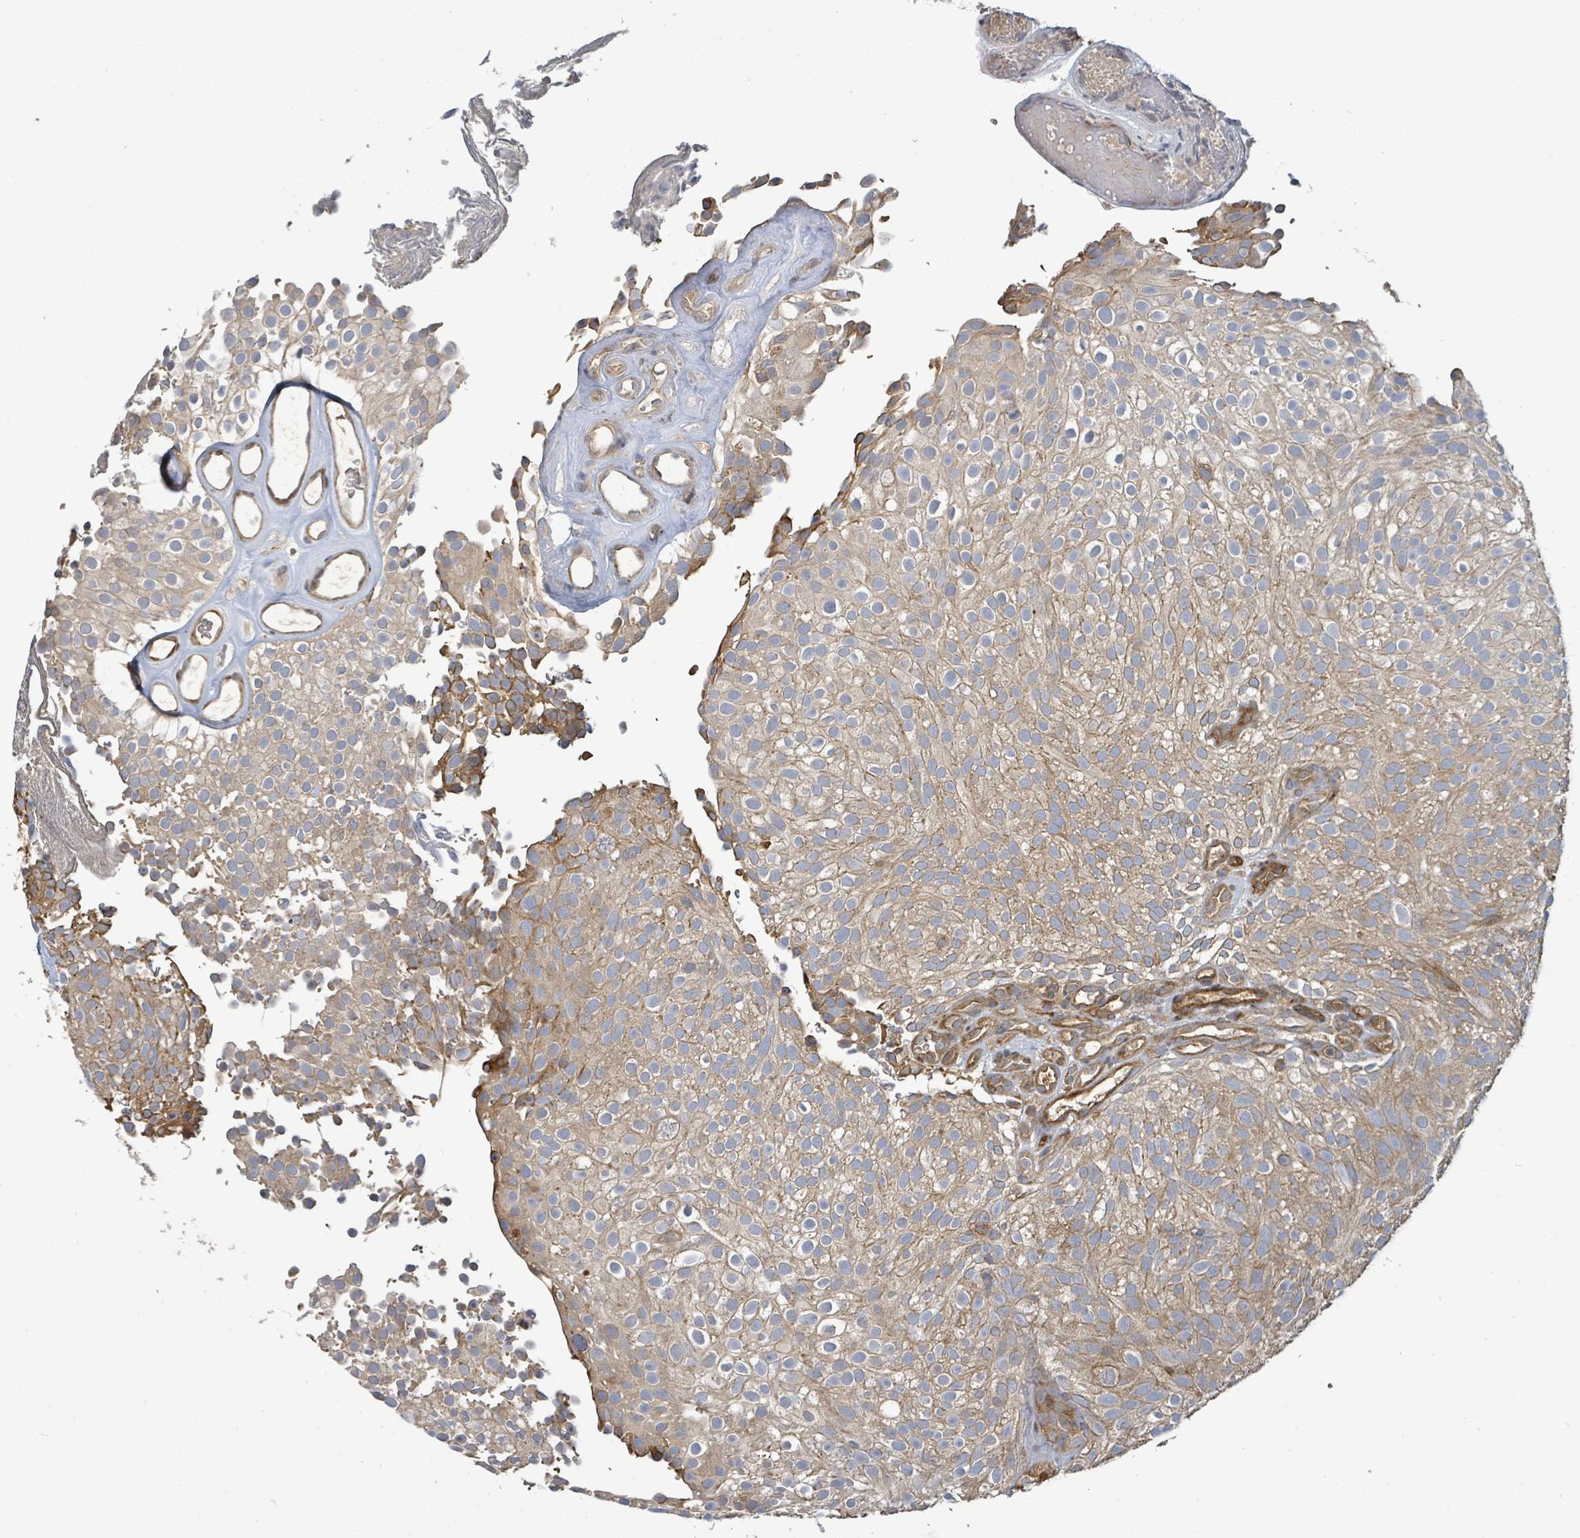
{"staining": {"intensity": "moderate", "quantity": ">75%", "location": "cytoplasmic/membranous"}, "tissue": "urothelial cancer", "cell_type": "Tumor cells", "image_type": "cancer", "snomed": [{"axis": "morphology", "description": "Urothelial carcinoma, Low grade"}, {"axis": "topography", "description": "Urinary bladder"}], "caption": "The image demonstrates immunohistochemical staining of low-grade urothelial carcinoma. There is moderate cytoplasmic/membranous positivity is present in about >75% of tumor cells.", "gene": "STARD4", "patient": {"sex": "male", "age": 78}}